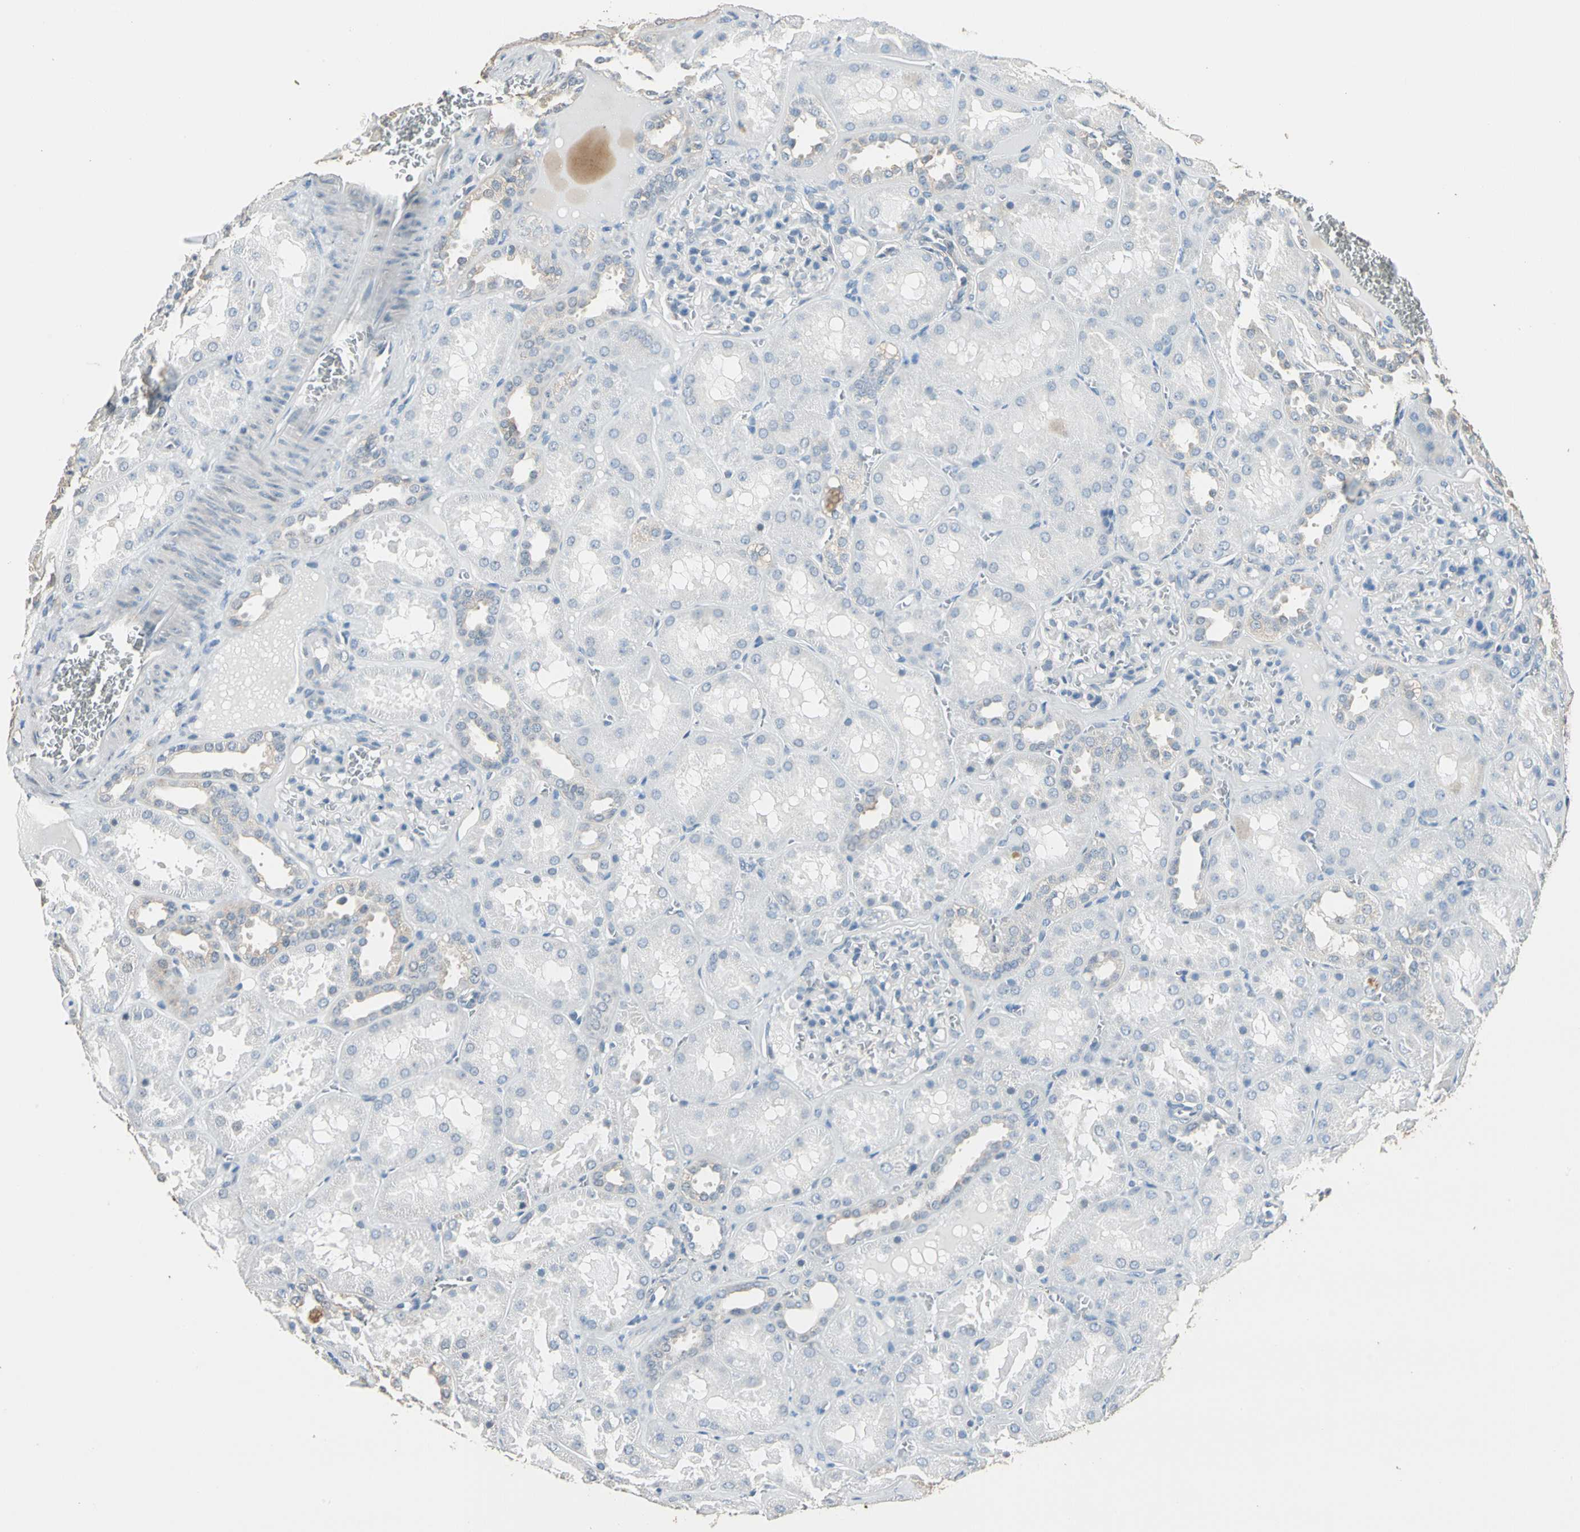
{"staining": {"intensity": "negative", "quantity": "none", "location": "none"}, "tissue": "kidney", "cell_type": "Cells in glomeruli", "image_type": "normal", "snomed": [{"axis": "morphology", "description": "Normal tissue, NOS"}, {"axis": "topography", "description": "Kidney"}], "caption": "Immunohistochemical staining of normal human kidney exhibits no significant staining in cells in glomeruli.", "gene": "MAP3K7", "patient": {"sex": "female", "age": 52}}